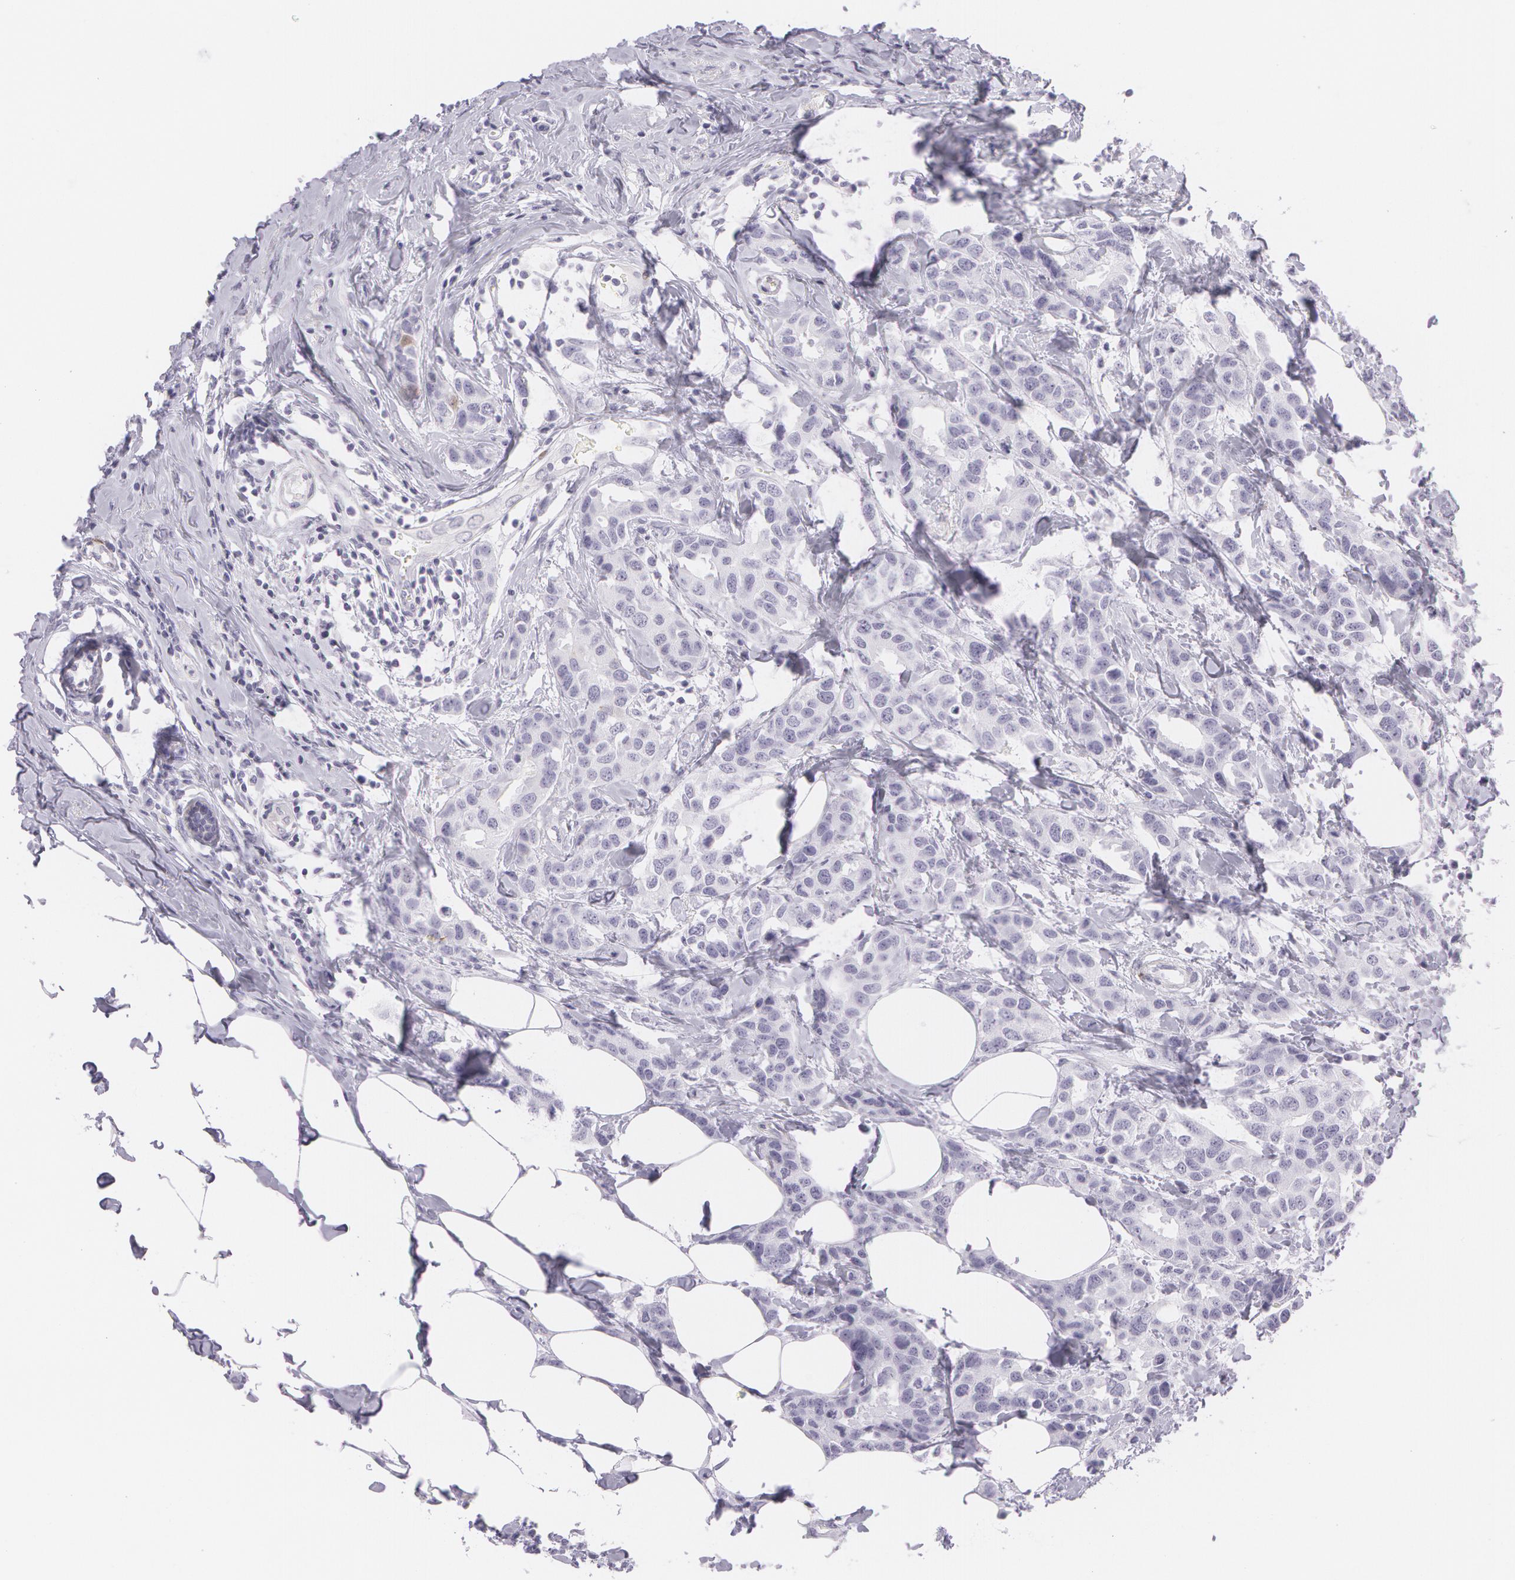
{"staining": {"intensity": "negative", "quantity": "none", "location": "none"}, "tissue": "breast cancer", "cell_type": "Tumor cells", "image_type": "cancer", "snomed": [{"axis": "morphology", "description": "Normal tissue, NOS"}, {"axis": "morphology", "description": "Duct carcinoma"}, {"axis": "topography", "description": "Breast"}], "caption": "This is an IHC image of human invasive ductal carcinoma (breast). There is no expression in tumor cells.", "gene": "SNCG", "patient": {"sex": "female", "age": 50}}